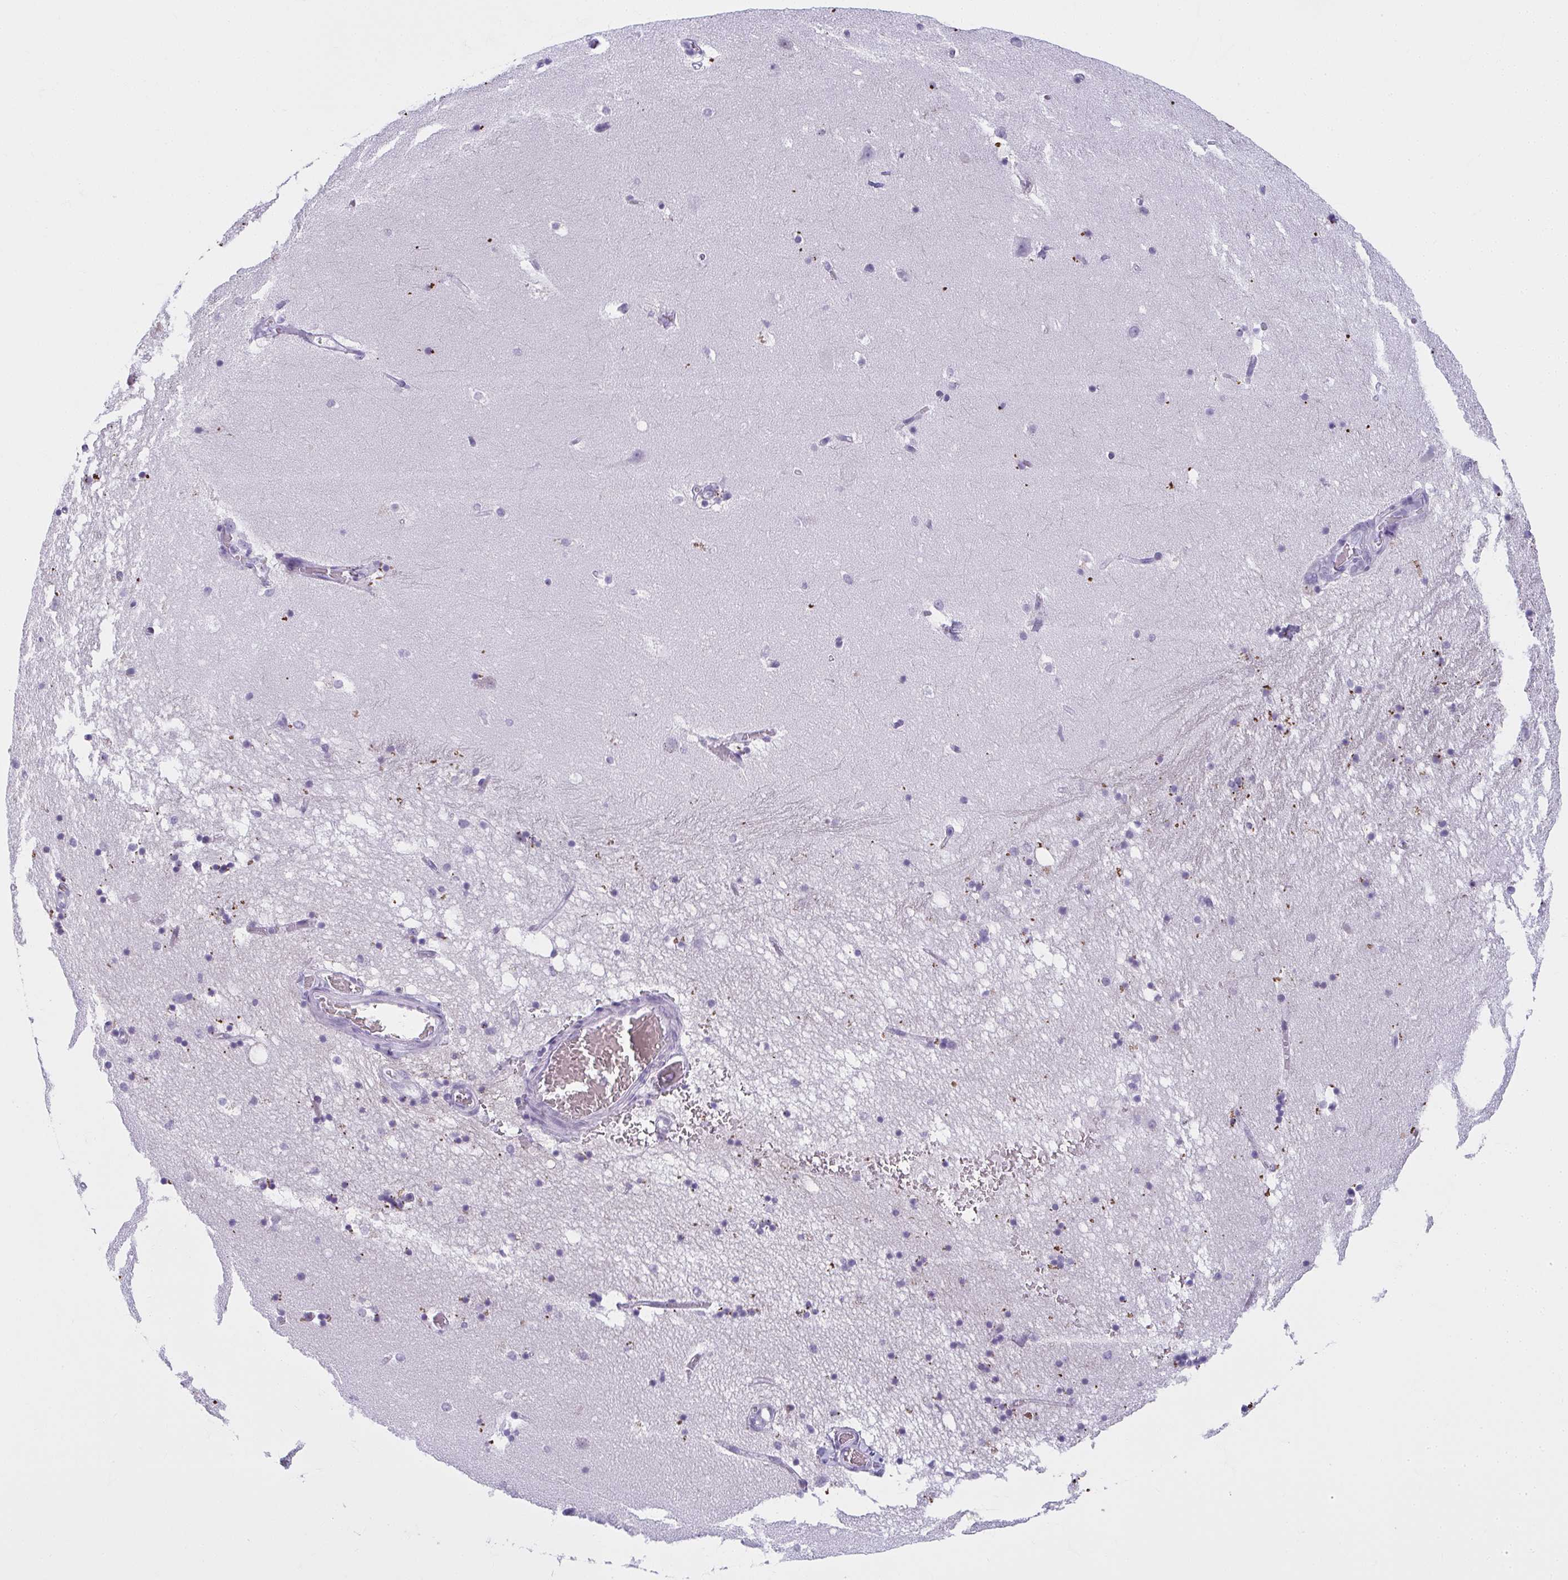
{"staining": {"intensity": "negative", "quantity": "none", "location": "none"}, "tissue": "hippocampus", "cell_type": "Glial cells", "image_type": "normal", "snomed": [{"axis": "morphology", "description": "Normal tissue, NOS"}, {"axis": "topography", "description": "Hippocampus"}], "caption": "Immunohistochemistry (IHC) histopathology image of benign hippocampus: human hippocampus stained with DAB (3,3'-diaminobenzidine) shows no significant protein expression in glial cells. (Stains: DAB immunohistochemistry with hematoxylin counter stain, Microscopy: brightfield microscopy at high magnification).", "gene": "MOBP", "patient": {"sex": "male", "age": 58}}